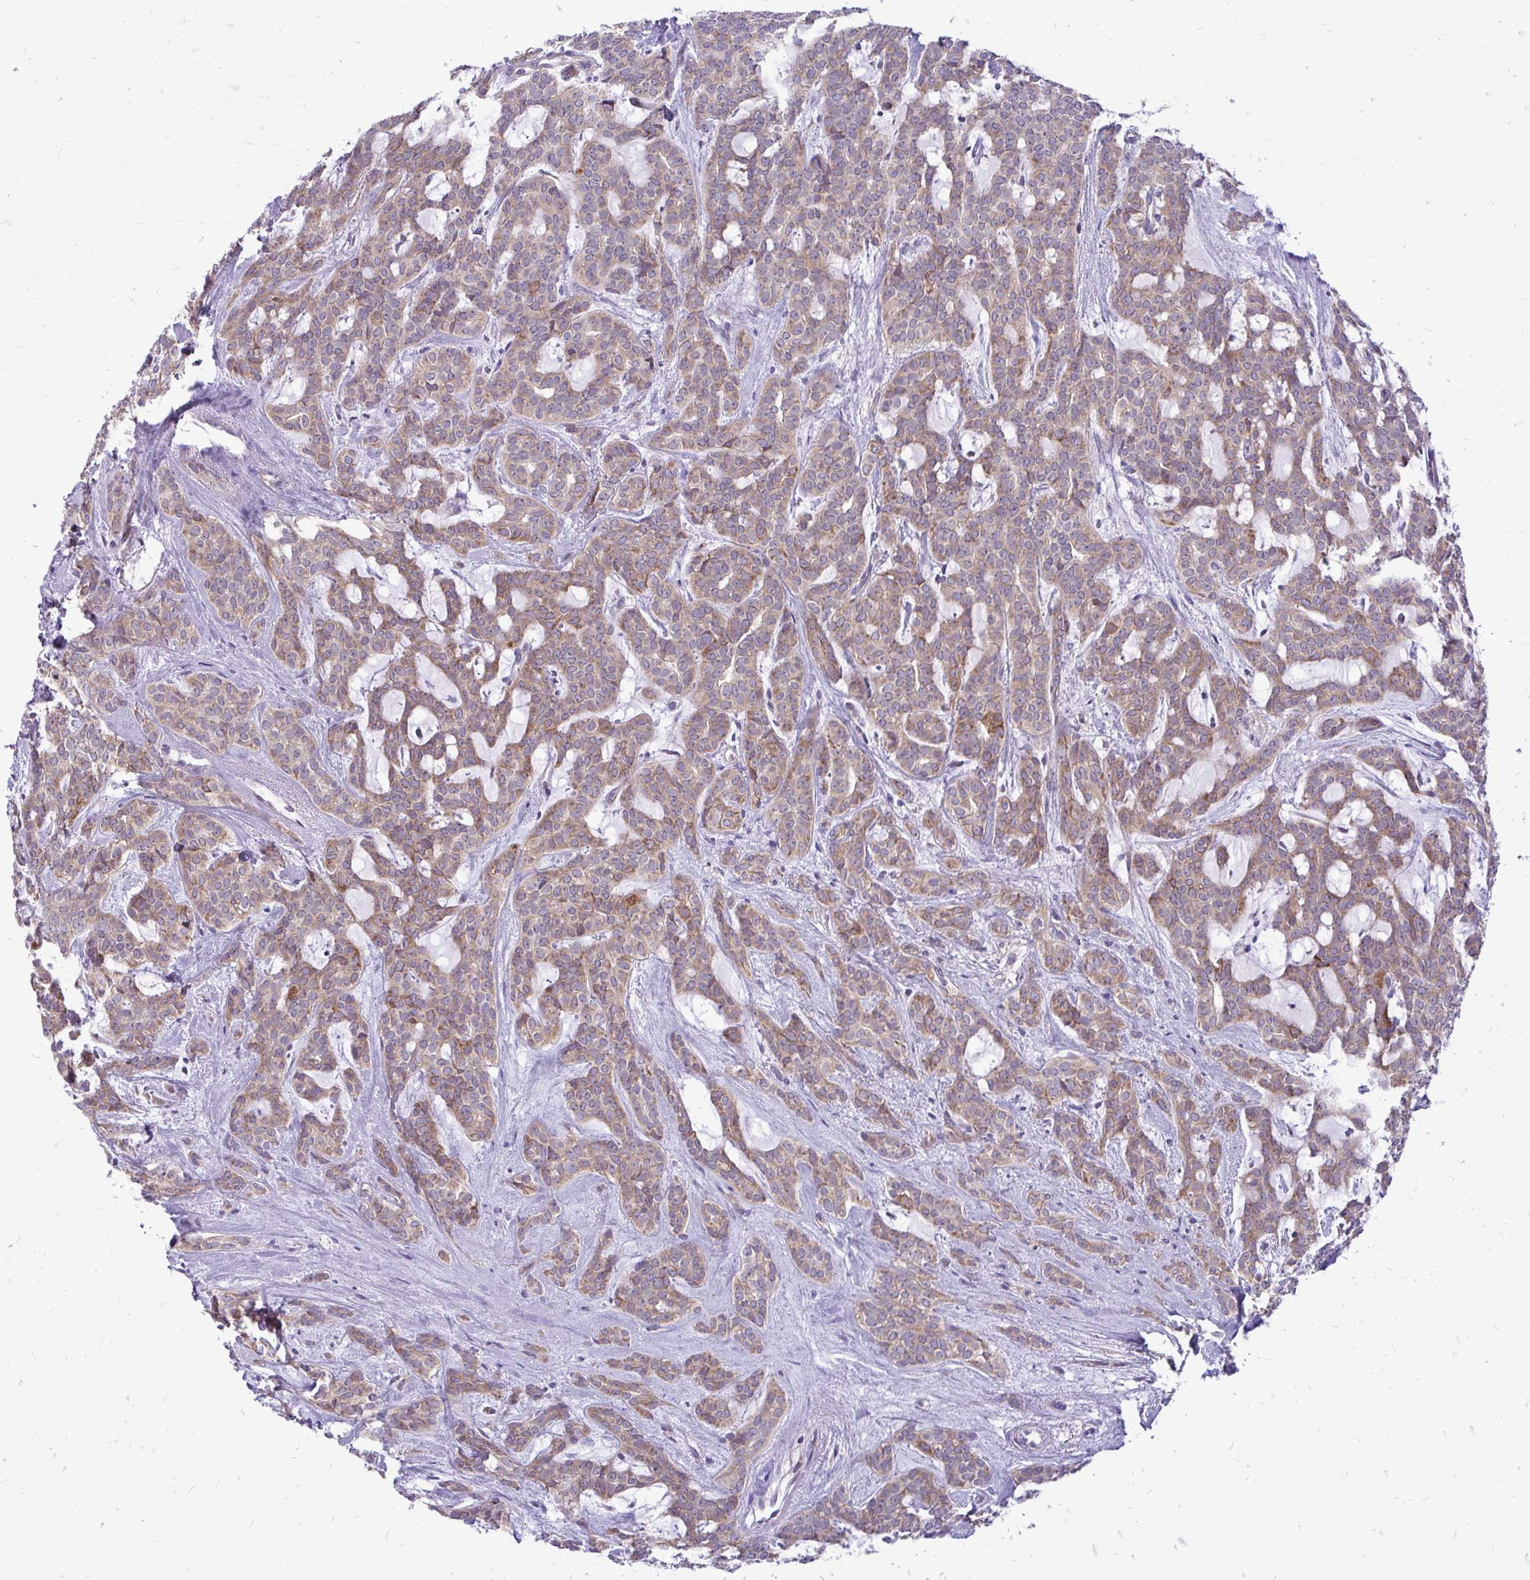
{"staining": {"intensity": "weak", "quantity": "25%-75%", "location": "cytoplasmic/membranous"}, "tissue": "head and neck cancer", "cell_type": "Tumor cells", "image_type": "cancer", "snomed": [{"axis": "morphology", "description": "Adenocarcinoma, NOS"}, {"axis": "topography", "description": "Head-Neck"}], "caption": "This image displays IHC staining of adenocarcinoma (head and neck), with low weak cytoplasmic/membranous positivity in approximately 25%-75% of tumor cells.", "gene": "SPTBN2", "patient": {"sex": "female", "age": 57}}